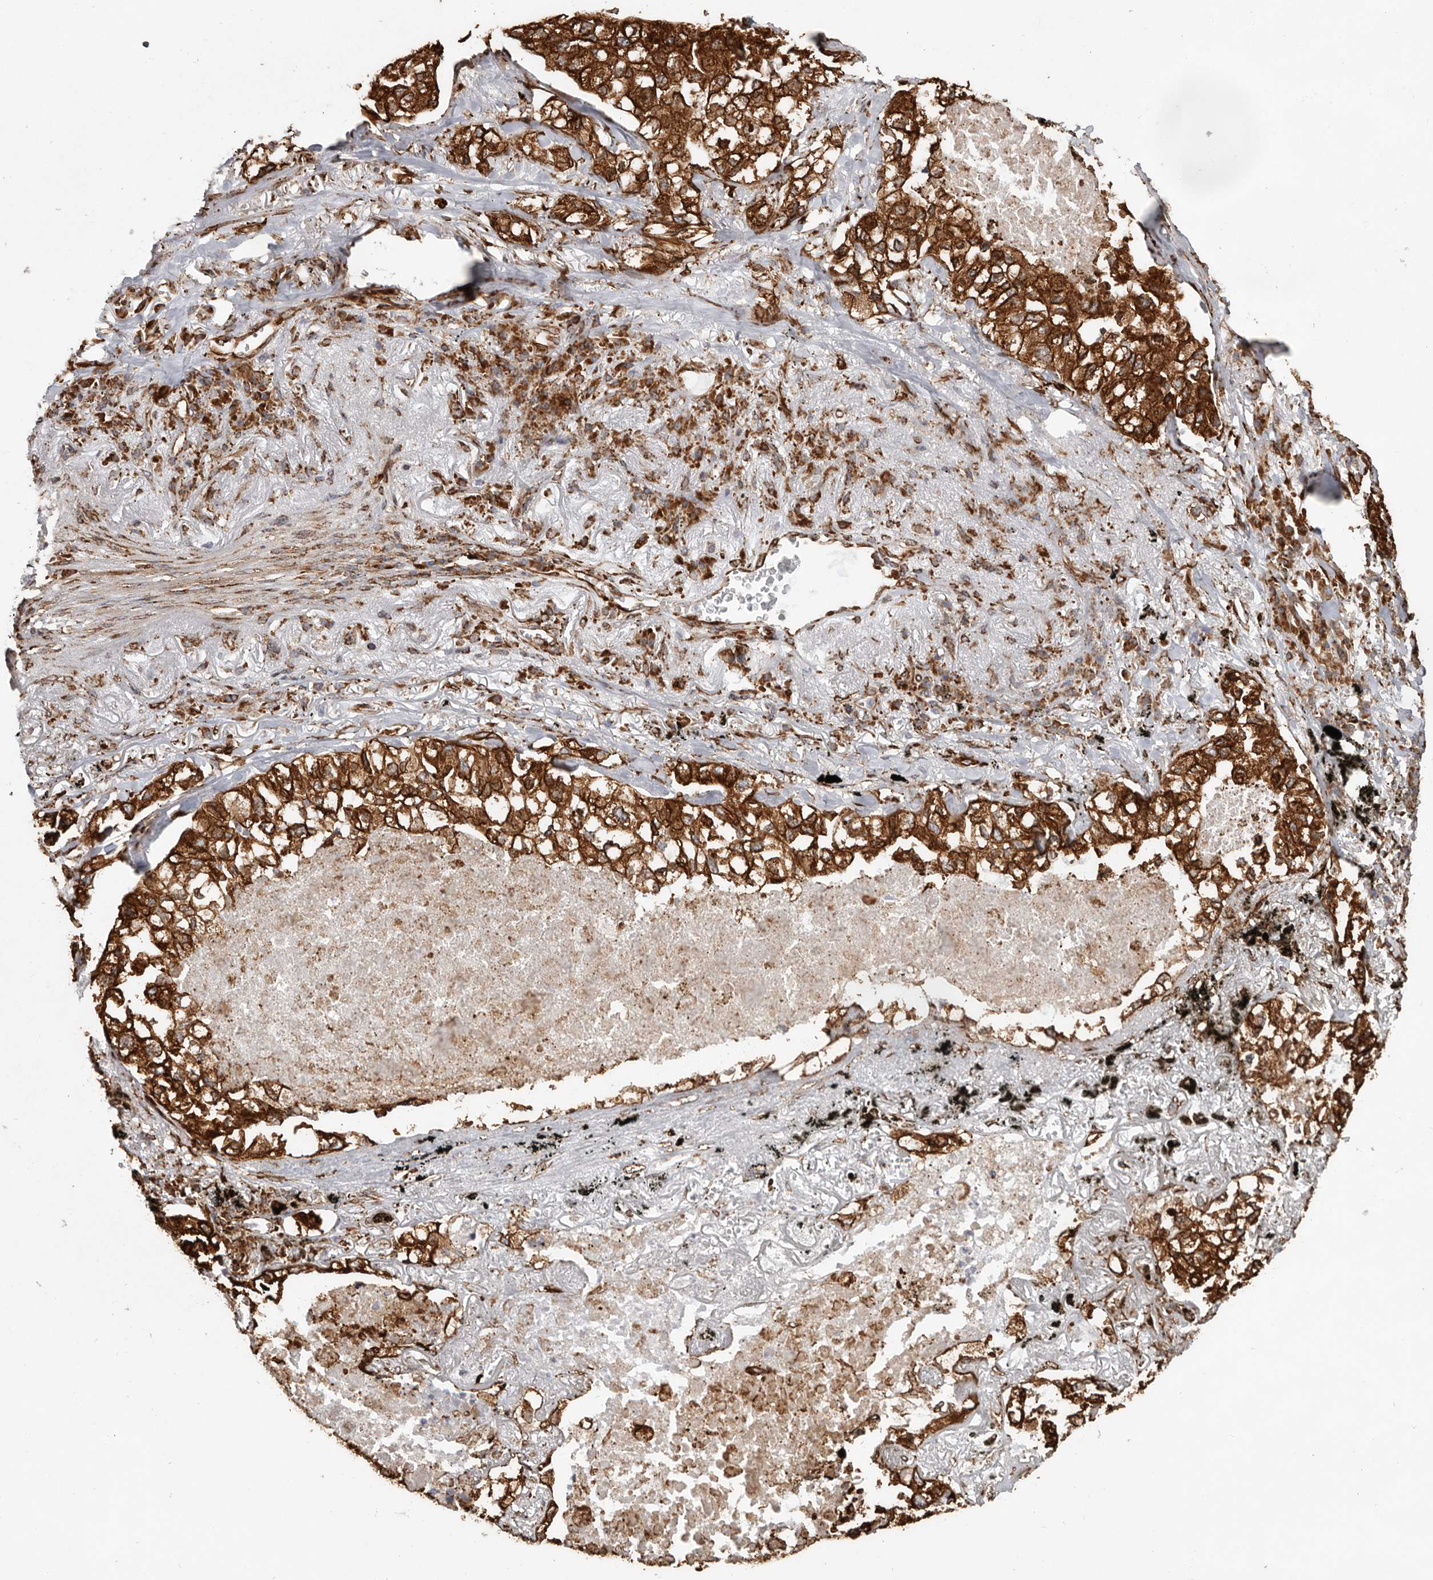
{"staining": {"intensity": "strong", "quantity": ">75%", "location": "cytoplasmic/membranous"}, "tissue": "lung cancer", "cell_type": "Tumor cells", "image_type": "cancer", "snomed": [{"axis": "morphology", "description": "Adenocarcinoma, NOS"}, {"axis": "topography", "description": "Lung"}], "caption": "Immunohistochemical staining of human adenocarcinoma (lung) shows strong cytoplasmic/membranous protein staining in approximately >75% of tumor cells.", "gene": "WDTC1", "patient": {"sex": "male", "age": 65}}